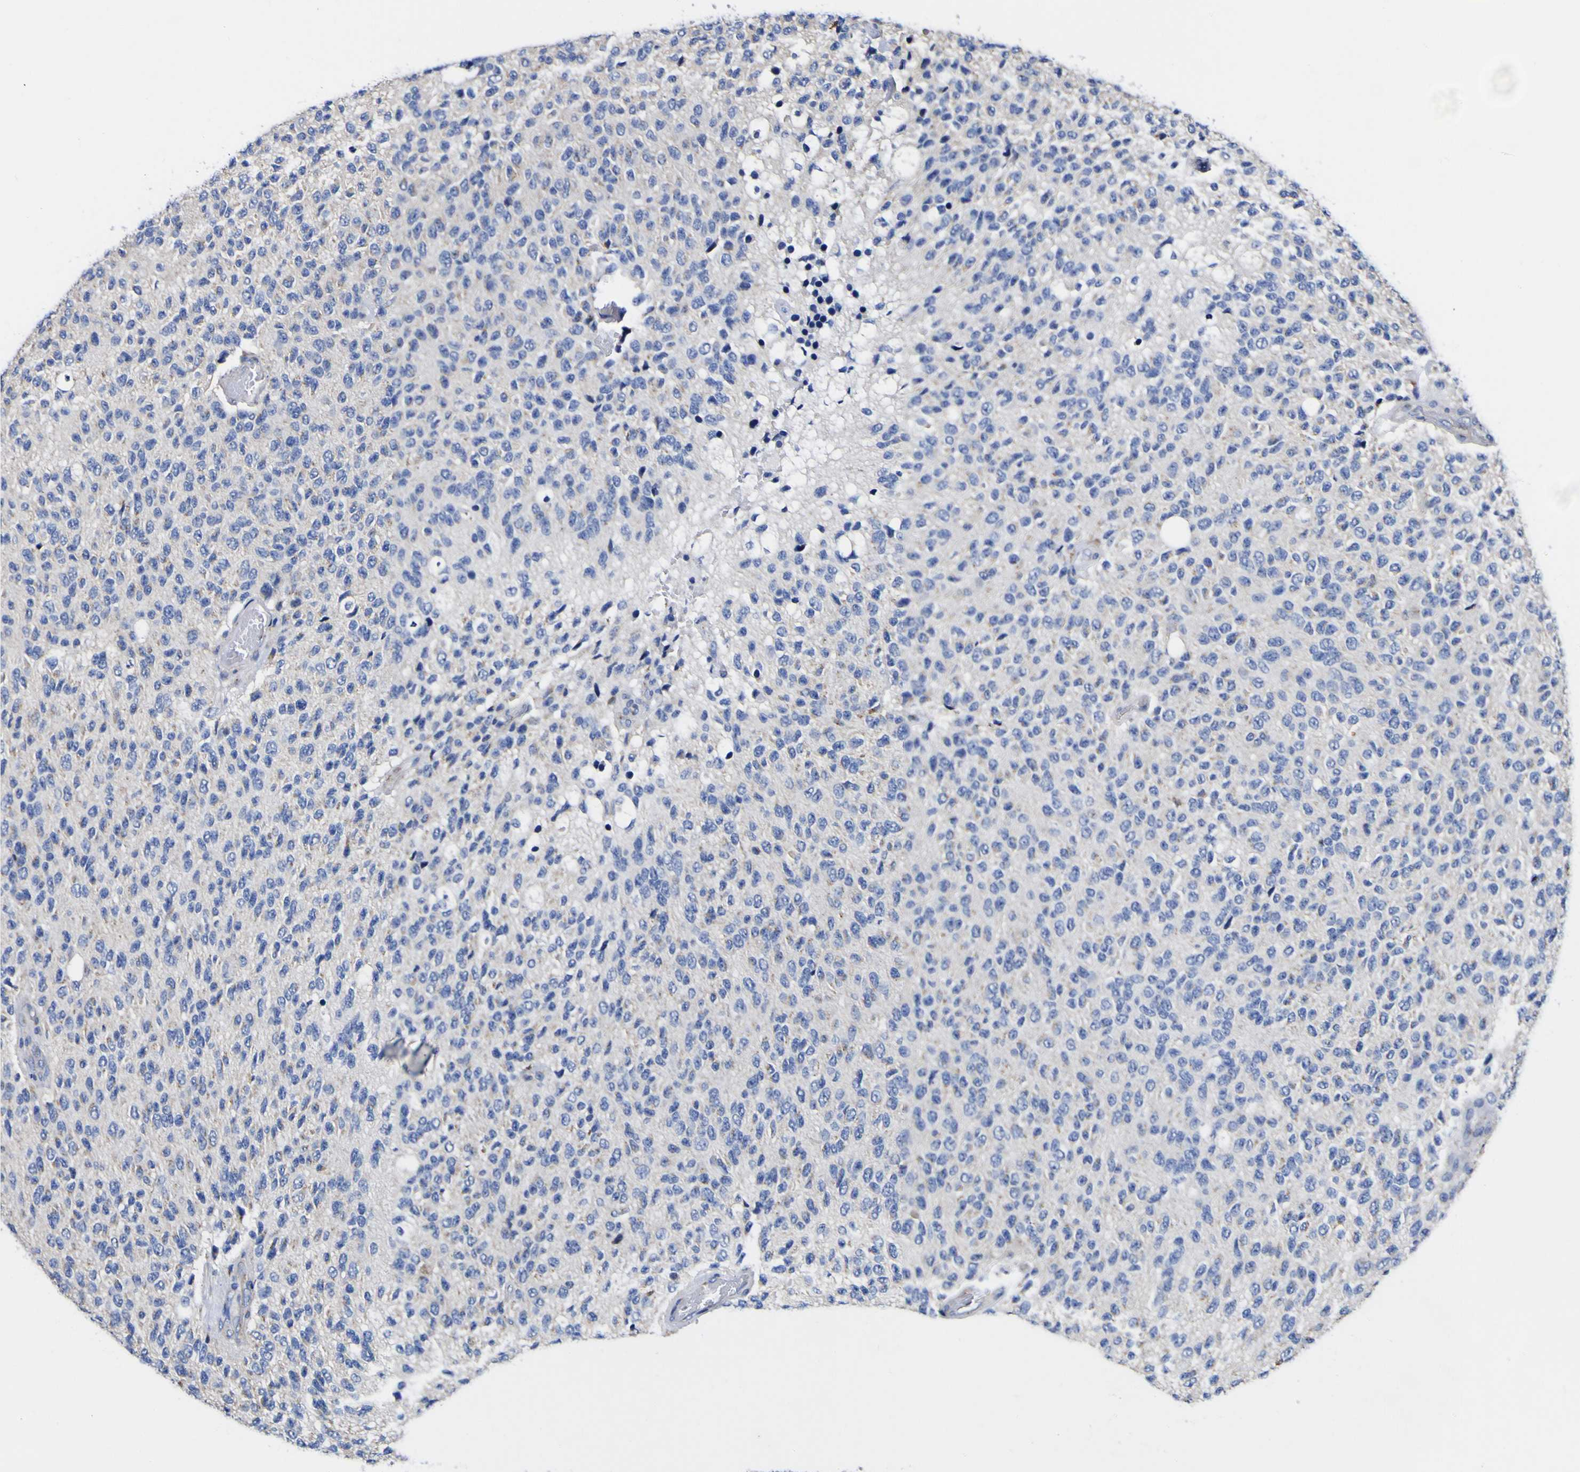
{"staining": {"intensity": "negative", "quantity": "none", "location": "none"}, "tissue": "glioma", "cell_type": "Tumor cells", "image_type": "cancer", "snomed": [{"axis": "morphology", "description": "Glioma, malignant, High grade"}, {"axis": "topography", "description": "pancreas cauda"}], "caption": "Protein analysis of glioma shows no significant positivity in tumor cells.", "gene": "GOLM1", "patient": {"sex": "male", "age": 60}}